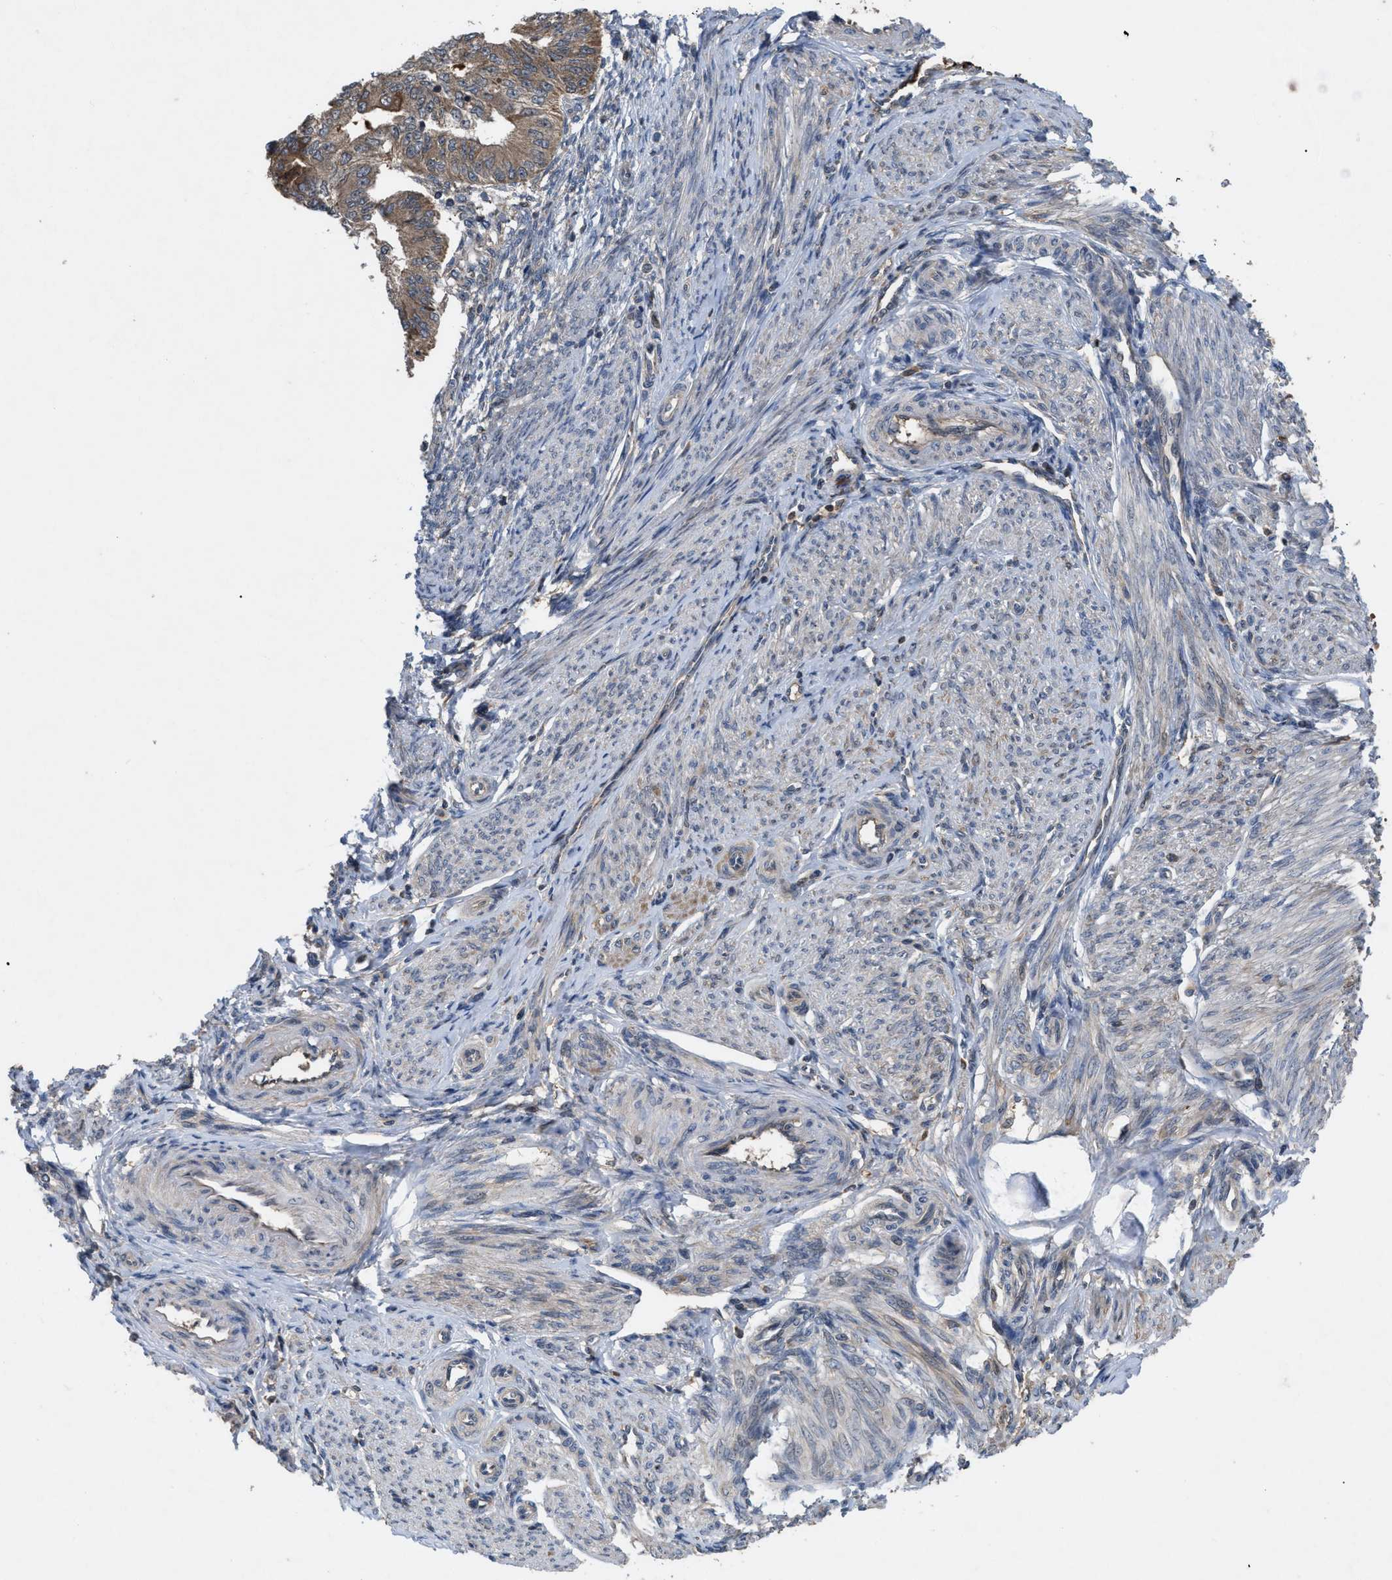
{"staining": {"intensity": "moderate", "quantity": ">75%", "location": "cytoplasmic/membranous"}, "tissue": "endometrial cancer", "cell_type": "Tumor cells", "image_type": "cancer", "snomed": [{"axis": "morphology", "description": "Adenocarcinoma, NOS"}, {"axis": "topography", "description": "Endometrium"}], "caption": "Adenocarcinoma (endometrial) stained with a brown dye exhibits moderate cytoplasmic/membranous positive positivity in about >75% of tumor cells.", "gene": "RAB2A", "patient": {"sex": "female", "age": 32}}